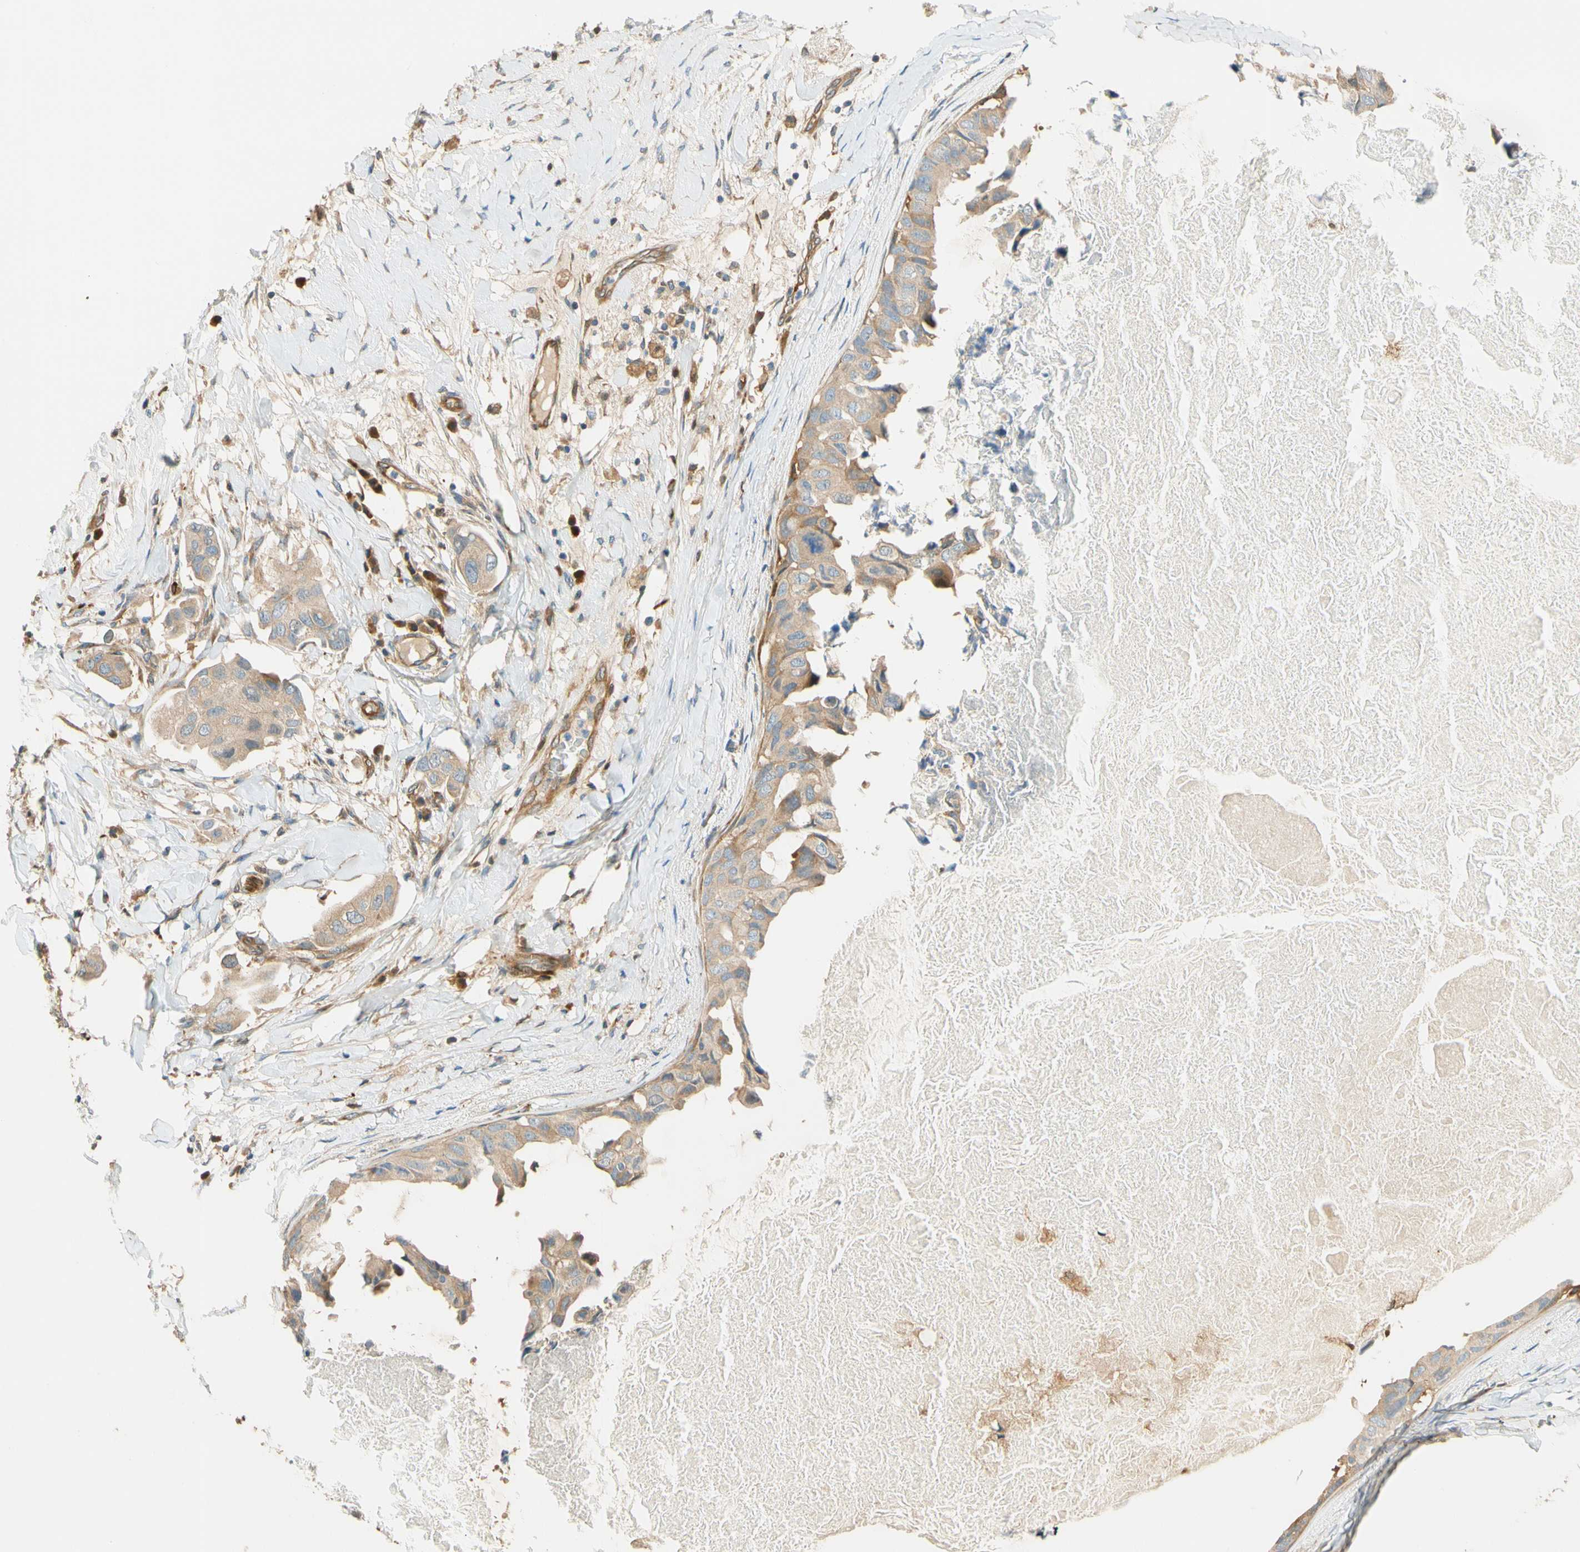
{"staining": {"intensity": "weak", "quantity": ">75%", "location": "cytoplasmic/membranous"}, "tissue": "breast cancer", "cell_type": "Tumor cells", "image_type": "cancer", "snomed": [{"axis": "morphology", "description": "Duct carcinoma"}, {"axis": "topography", "description": "Breast"}], "caption": "Protein expression analysis of infiltrating ductal carcinoma (breast) shows weak cytoplasmic/membranous staining in about >75% of tumor cells.", "gene": "PARP14", "patient": {"sex": "female", "age": 40}}